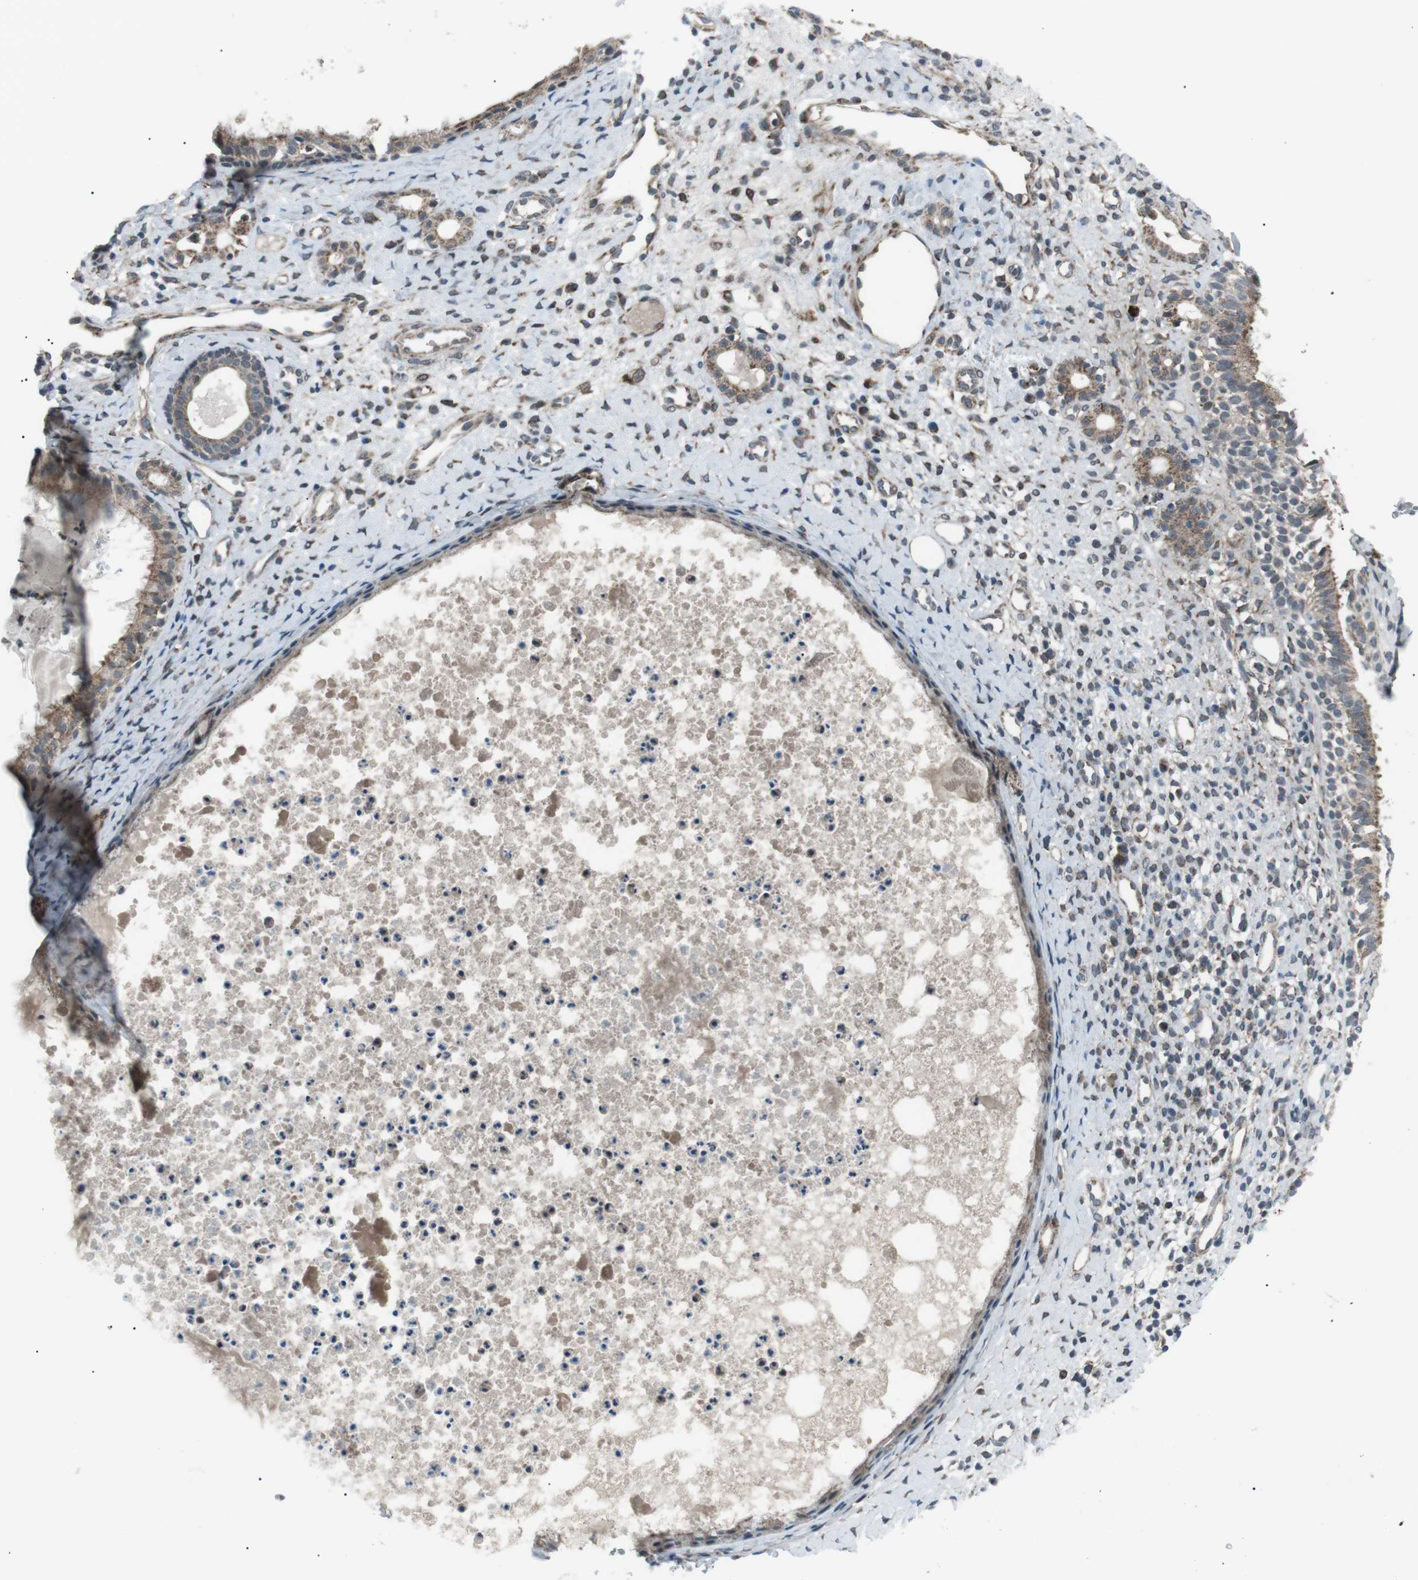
{"staining": {"intensity": "moderate", "quantity": ">75%", "location": "cytoplasmic/membranous"}, "tissue": "nasopharynx", "cell_type": "Respiratory epithelial cells", "image_type": "normal", "snomed": [{"axis": "morphology", "description": "Normal tissue, NOS"}, {"axis": "topography", "description": "Nasopharynx"}], "caption": "Protein analysis of benign nasopharynx displays moderate cytoplasmic/membranous expression in approximately >75% of respiratory epithelial cells.", "gene": "ARID5B", "patient": {"sex": "male", "age": 22}}